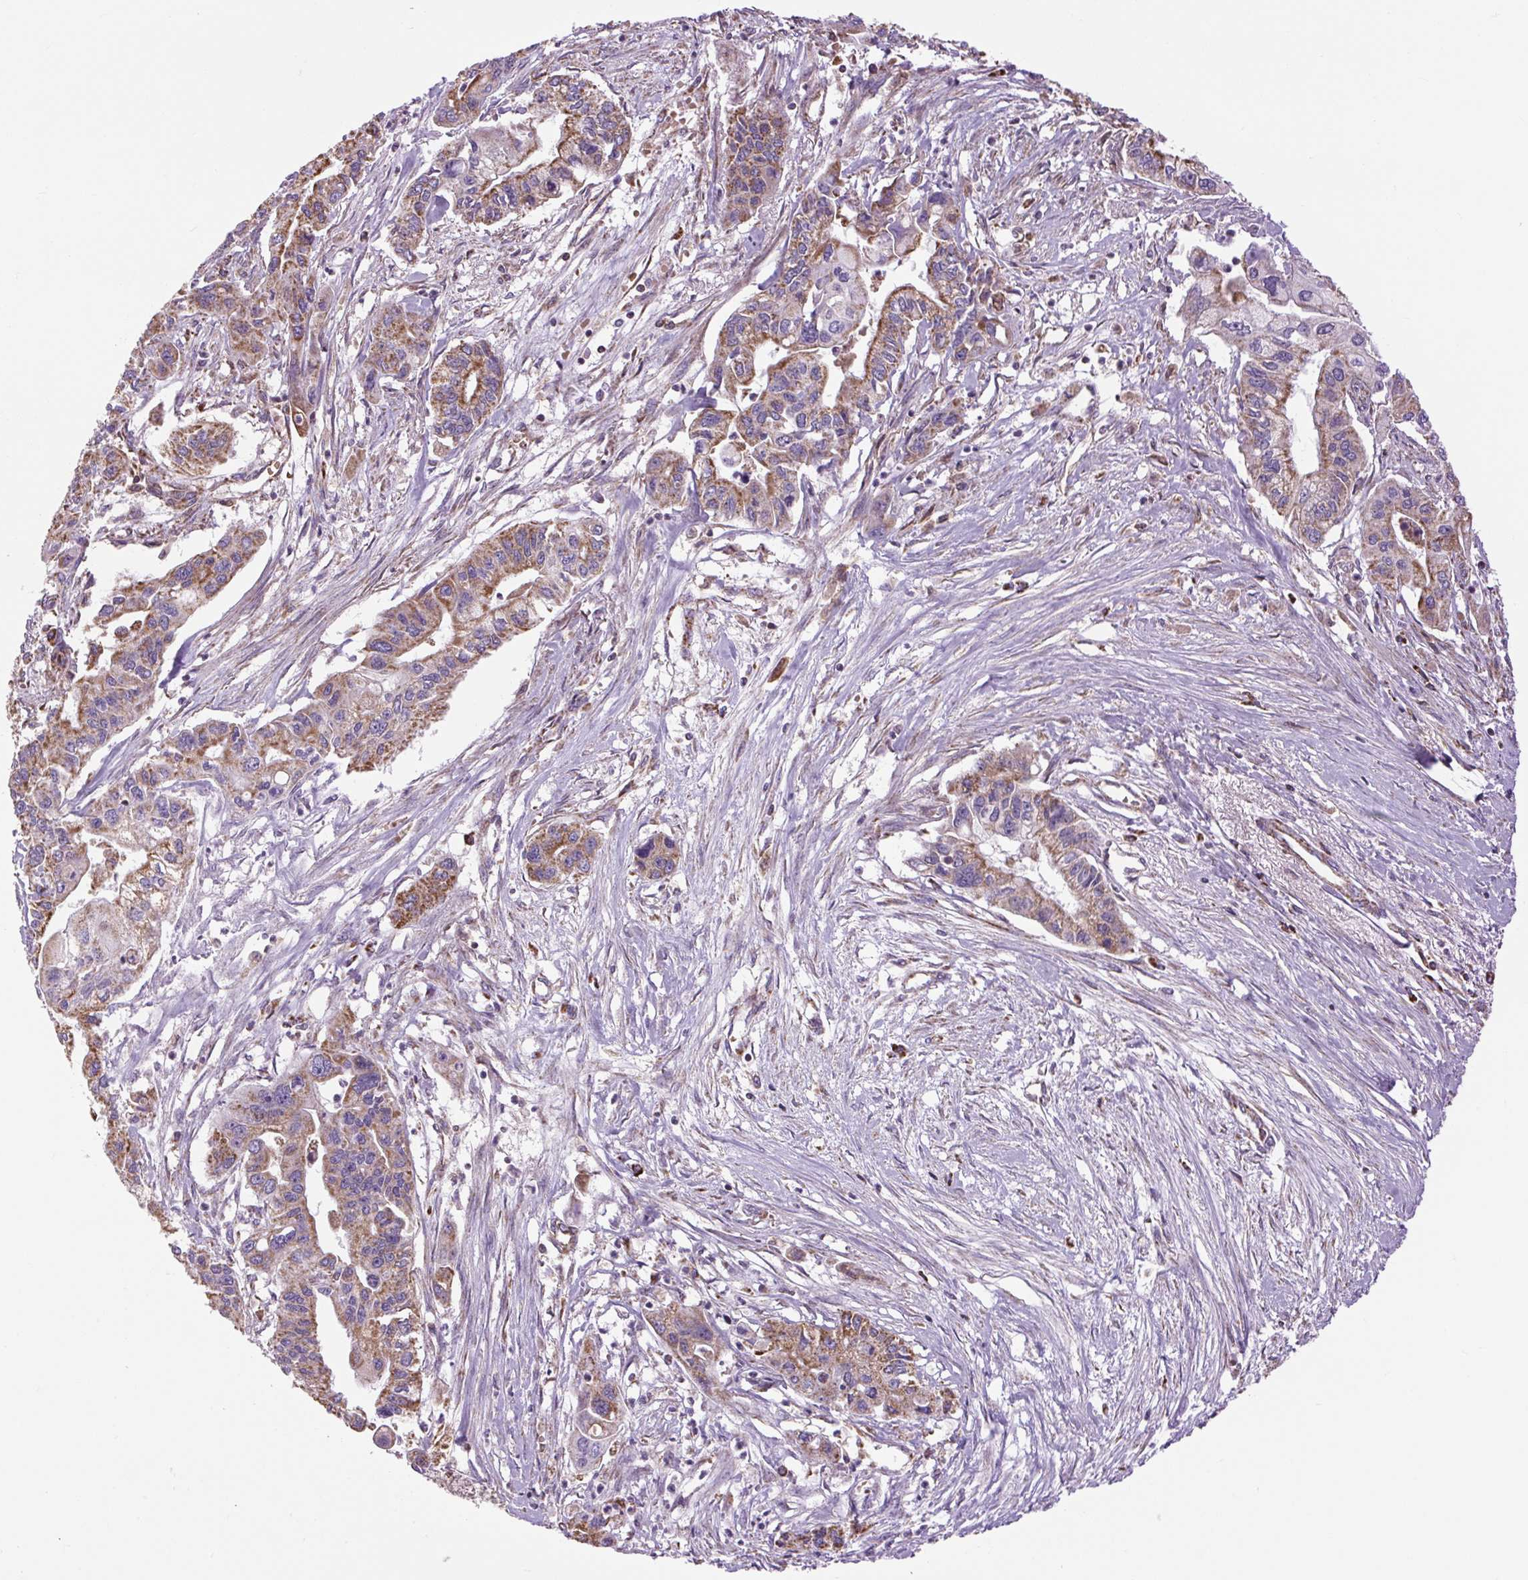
{"staining": {"intensity": "moderate", "quantity": ">75%", "location": "cytoplasmic/membranous"}, "tissue": "pancreatic cancer", "cell_type": "Tumor cells", "image_type": "cancer", "snomed": [{"axis": "morphology", "description": "Adenocarcinoma, NOS"}, {"axis": "topography", "description": "Pancreas"}], "caption": "Immunohistochemistry photomicrograph of pancreatic cancer (adenocarcinoma) stained for a protein (brown), which exhibits medium levels of moderate cytoplasmic/membranous positivity in approximately >75% of tumor cells.", "gene": "PLCG1", "patient": {"sex": "male", "age": 62}}